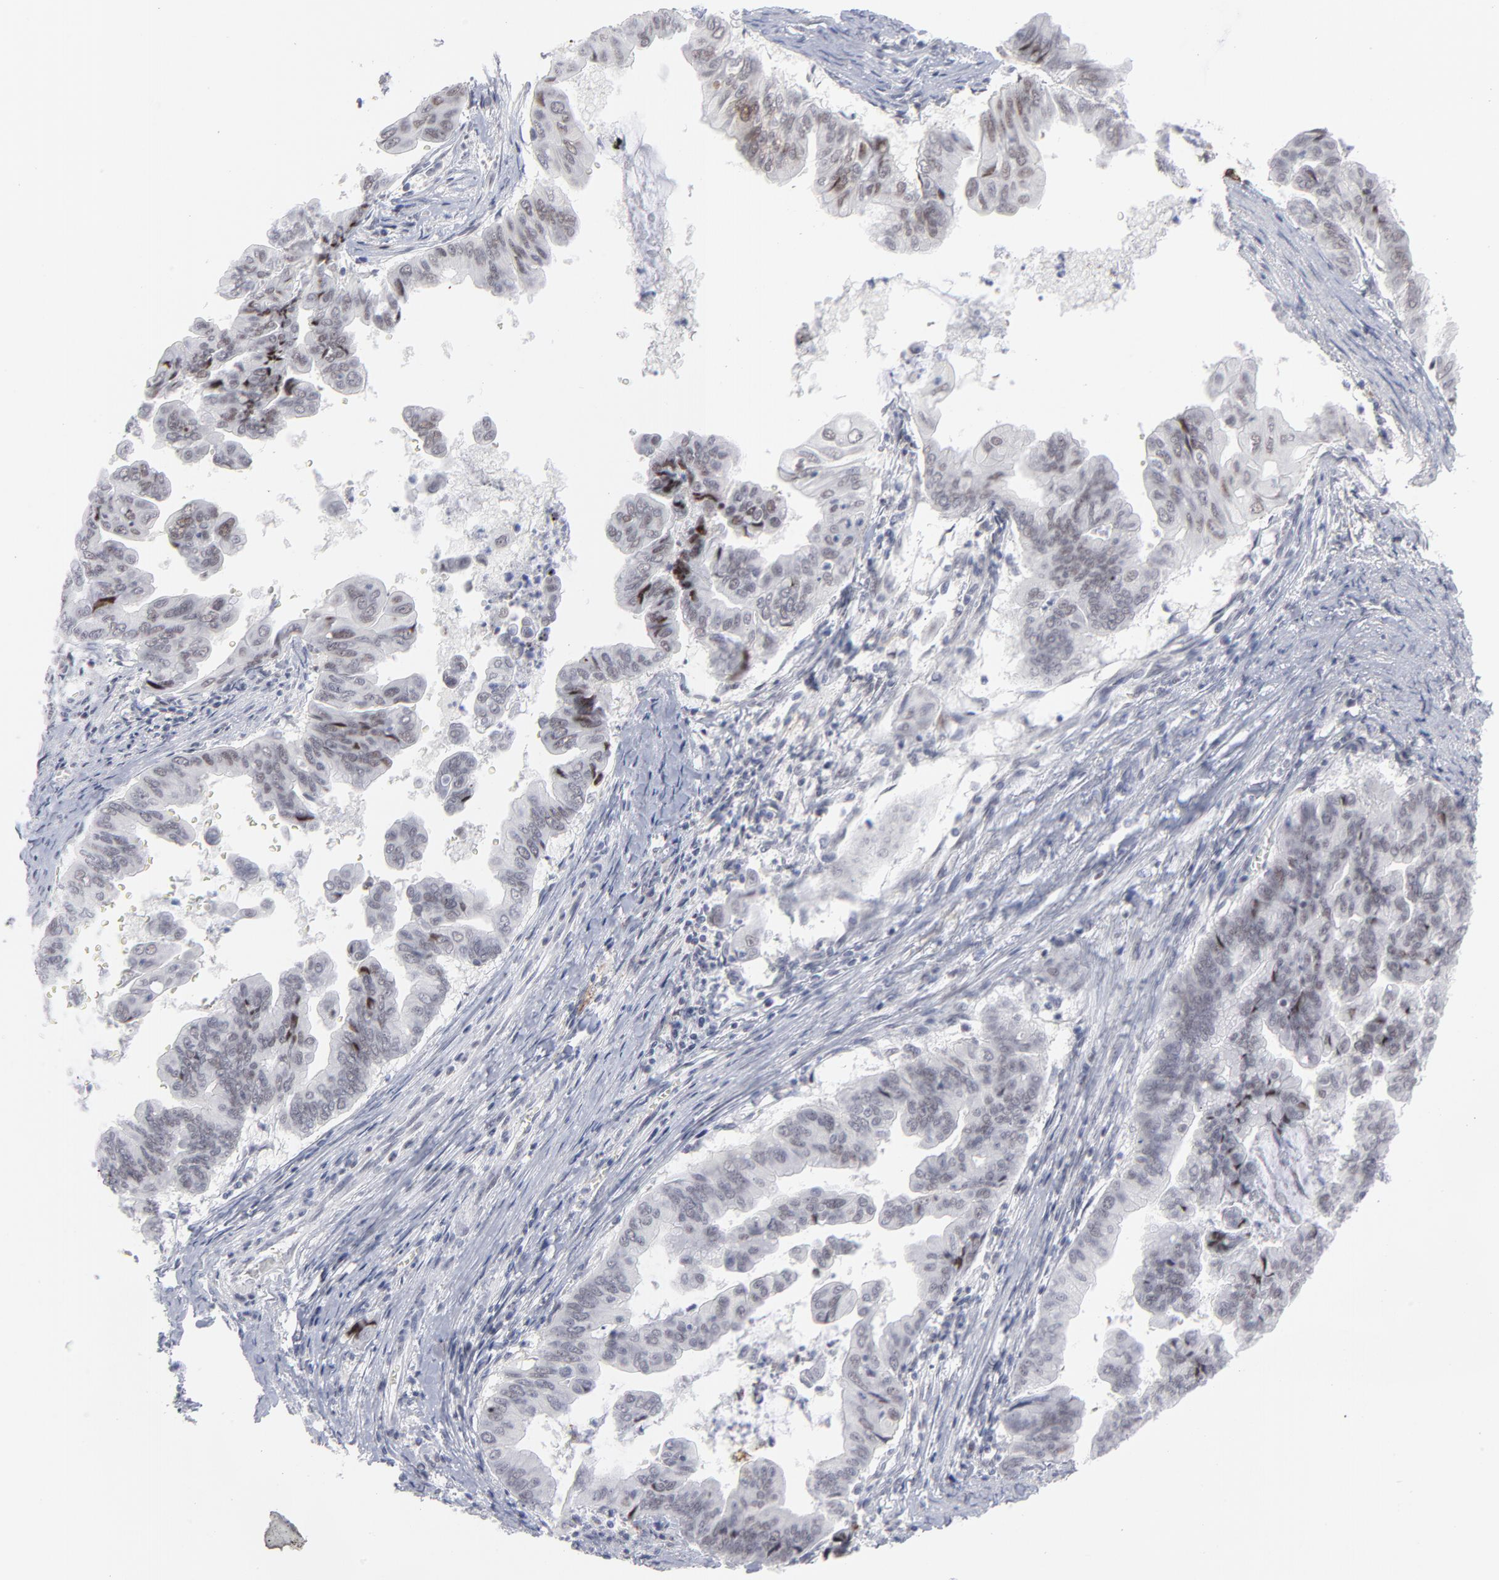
{"staining": {"intensity": "negative", "quantity": "none", "location": "none"}, "tissue": "stomach cancer", "cell_type": "Tumor cells", "image_type": "cancer", "snomed": [{"axis": "morphology", "description": "Adenocarcinoma, NOS"}, {"axis": "topography", "description": "Stomach, upper"}], "caption": "Protein analysis of stomach adenocarcinoma exhibits no significant positivity in tumor cells.", "gene": "CCR2", "patient": {"sex": "male", "age": 80}}